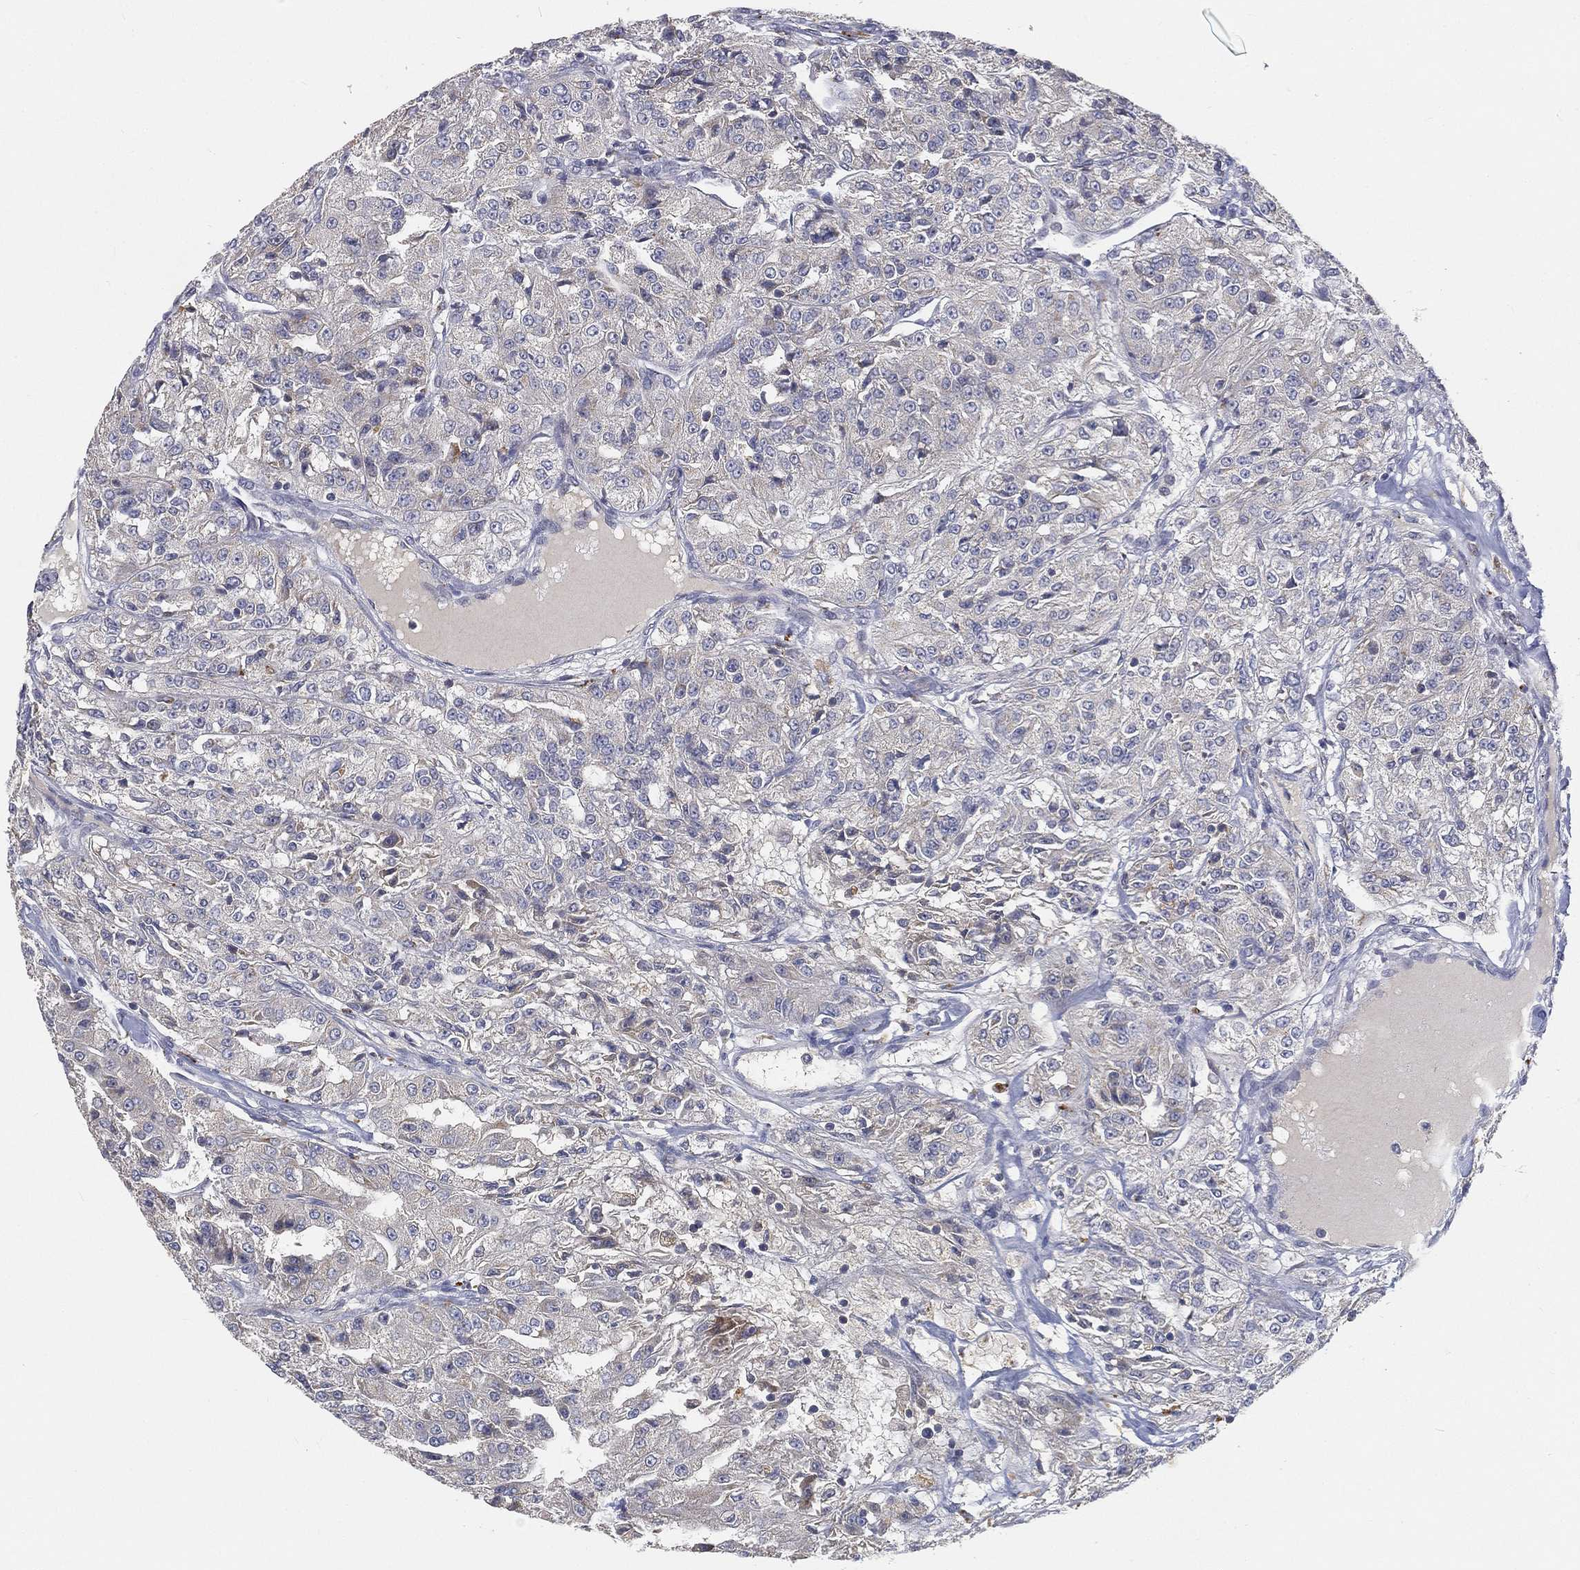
{"staining": {"intensity": "negative", "quantity": "none", "location": "none"}, "tissue": "renal cancer", "cell_type": "Tumor cells", "image_type": "cancer", "snomed": [{"axis": "morphology", "description": "Adenocarcinoma, NOS"}, {"axis": "topography", "description": "Kidney"}], "caption": "Immunohistochemistry image of neoplastic tissue: human renal cancer (adenocarcinoma) stained with DAB (3,3'-diaminobenzidine) shows no significant protein staining in tumor cells.", "gene": "CTSL", "patient": {"sex": "female", "age": 63}}